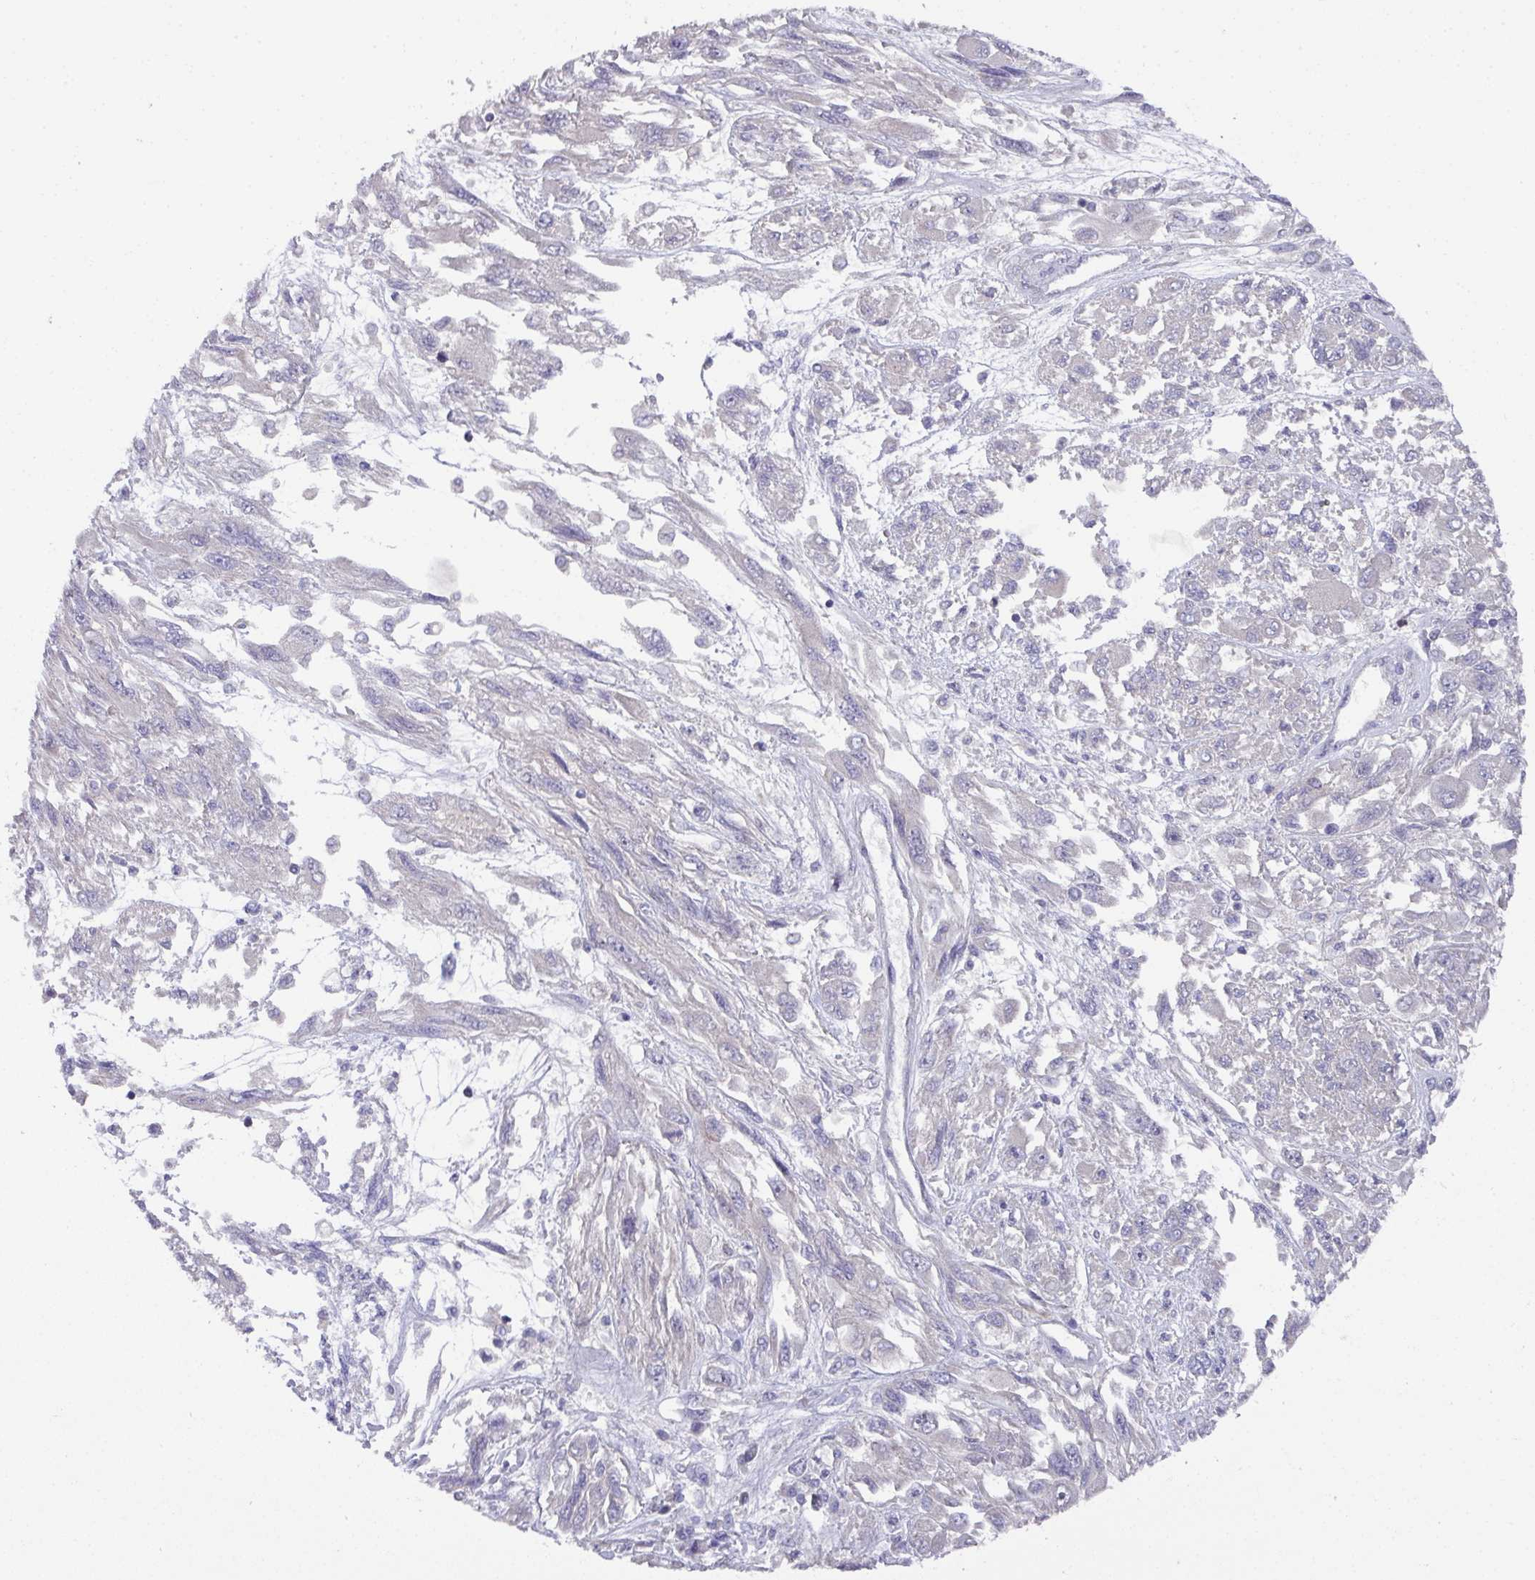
{"staining": {"intensity": "negative", "quantity": "none", "location": "none"}, "tissue": "melanoma", "cell_type": "Tumor cells", "image_type": "cancer", "snomed": [{"axis": "morphology", "description": "Malignant melanoma, NOS"}, {"axis": "topography", "description": "Skin"}], "caption": "Immunohistochemical staining of human malignant melanoma displays no significant staining in tumor cells. (DAB (3,3'-diaminobenzidine) immunohistochemistry, high magnification).", "gene": "DCAF12L2", "patient": {"sex": "female", "age": 91}}